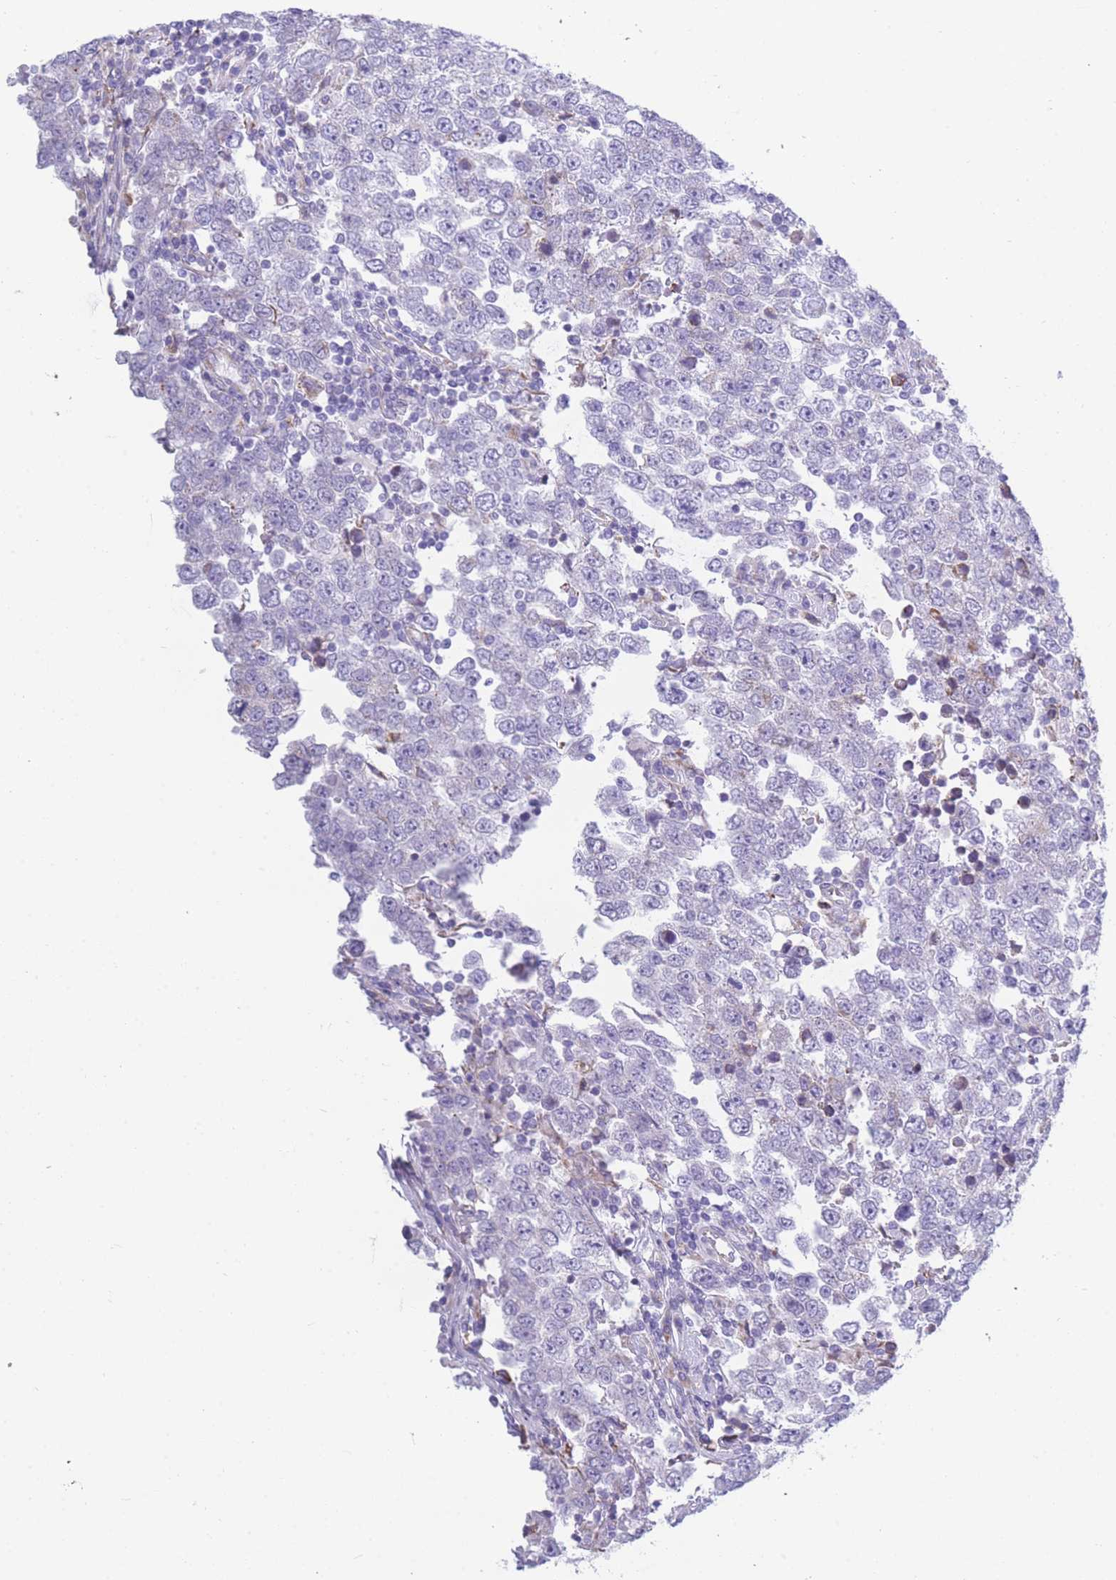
{"staining": {"intensity": "negative", "quantity": "none", "location": "none"}, "tissue": "testis cancer", "cell_type": "Tumor cells", "image_type": "cancer", "snomed": [{"axis": "morphology", "description": "Seminoma, NOS"}, {"axis": "morphology", "description": "Carcinoma, Embryonal, NOS"}, {"axis": "topography", "description": "Testis"}], "caption": "The immunohistochemistry photomicrograph has no significant staining in tumor cells of testis cancer (embryonal carcinoma) tissue.", "gene": "XKR8", "patient": {"sex": "male", "age": 28}}